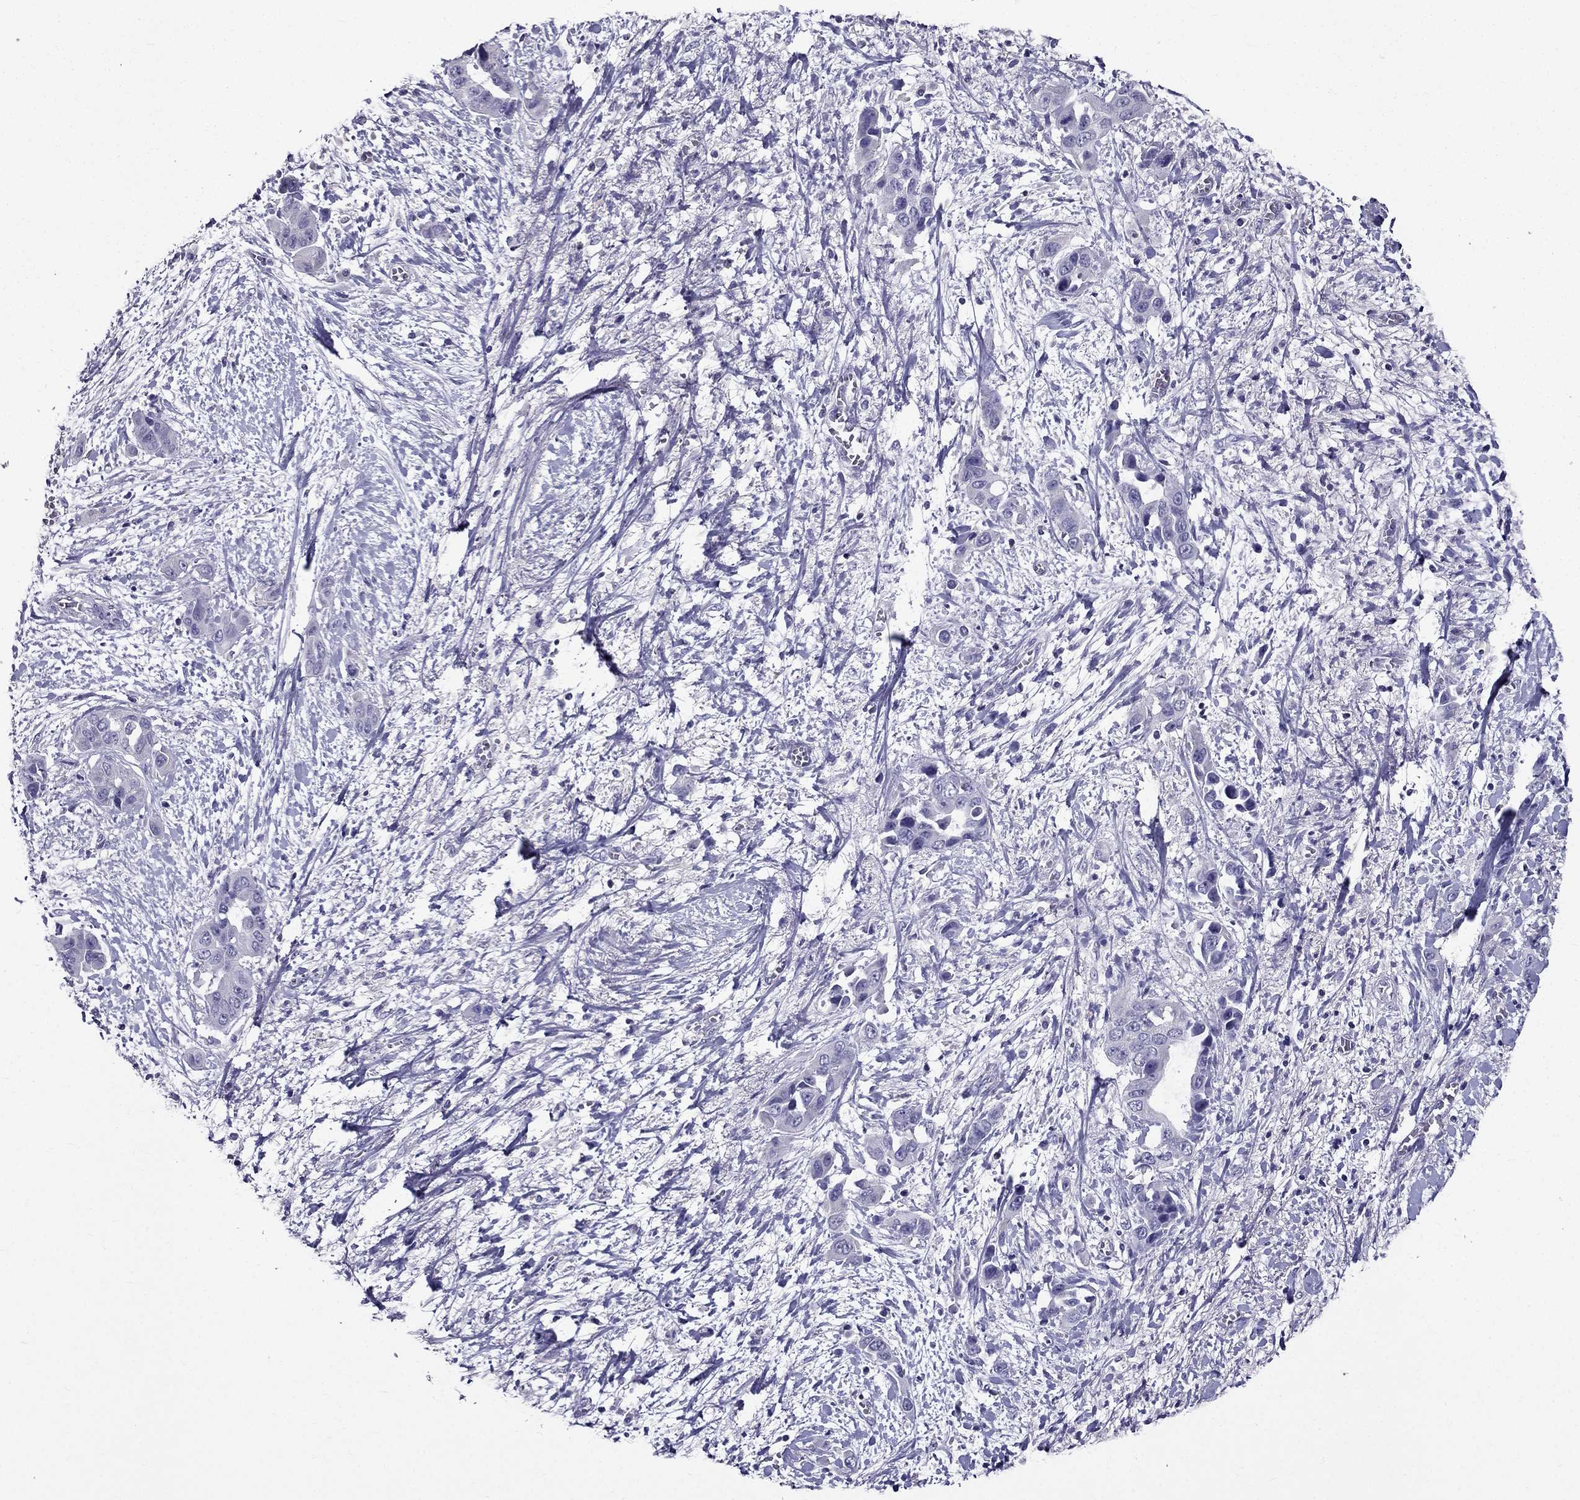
{"staining": {"intensity": "negative", "quantity": "none", "location": "none"}, "tissue": "liver cancer", "cell_type": "Tumor cells", "image_type": "cancer", "snomed": [{"axis": "morphology", "description": "Cholangiocarcinoma"}, {"axis": "topography", "description": "Liver"}], "caption": "High power microscopy histopathology image of an IHC micrograph of liver cholangiocarcinoma, revealing no significant expression in tumor cells.", "gene": "AAK1", "patient": {"sex": "female", "age": 52}}